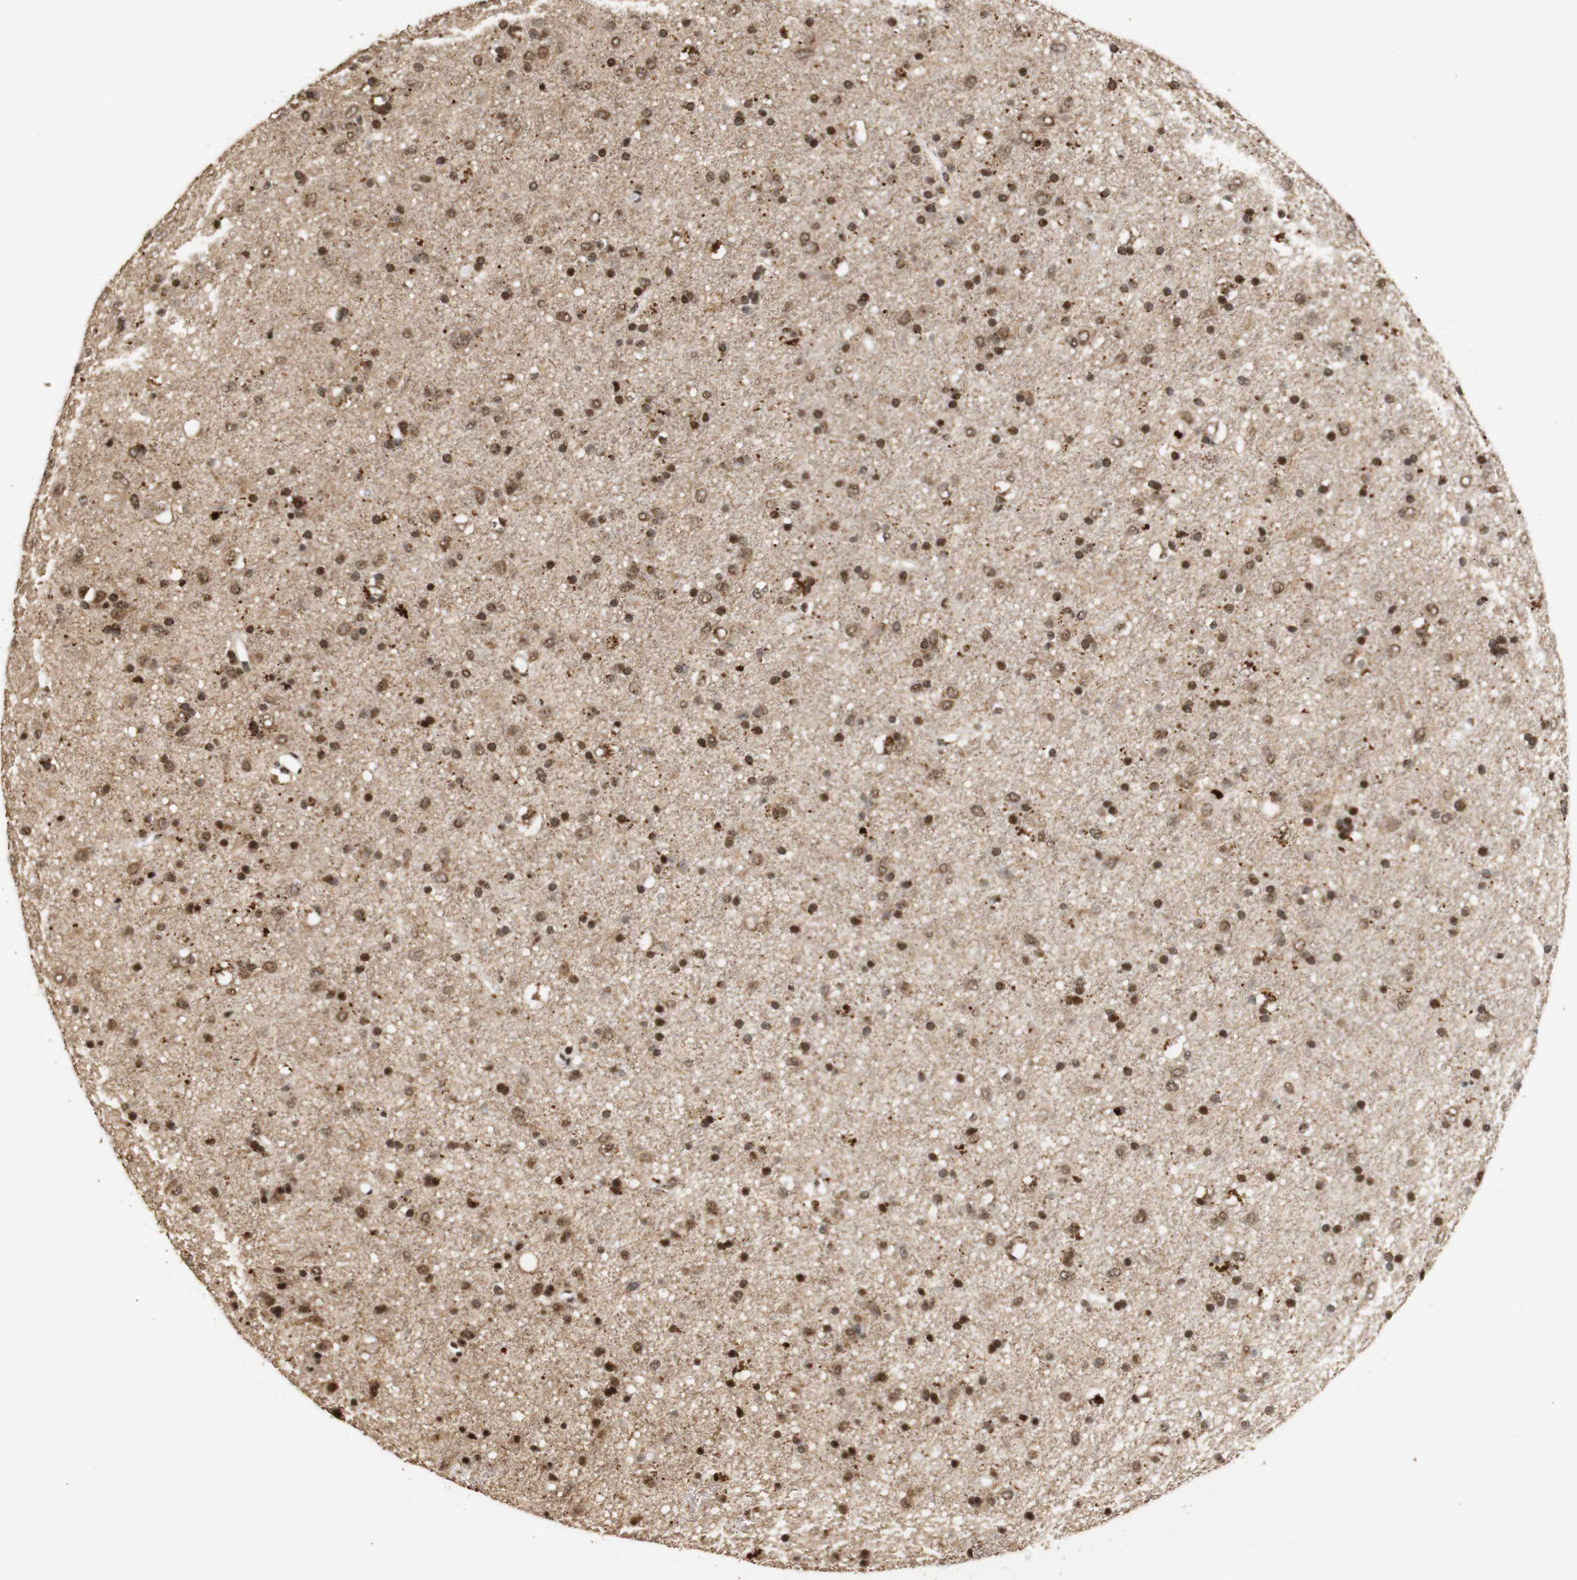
{"staining": {"intensity": "moderate", "quantity": ">75%", "location": "cytoplasmic/membranous,nuclear"}, "tissue": "glioma", "cell_type": "Tumor cells", "image_type": "cancer", "snomed": [{"axis": "morphology", "description": "Glioma, malignant, Low grade"}, {"axis": "topography", "description": "Brain"}], "caption": "Protein expression analysis of low-grade glioma (malignant) shows moderate cytoplasmic/membranous and nuclear positivity in approximately >75% of tumor cells. (Brightfield microscopy of DAB IHC at high magnification).", "gene": "PYM1", "patient": {"sex": "male", "age": 77}}